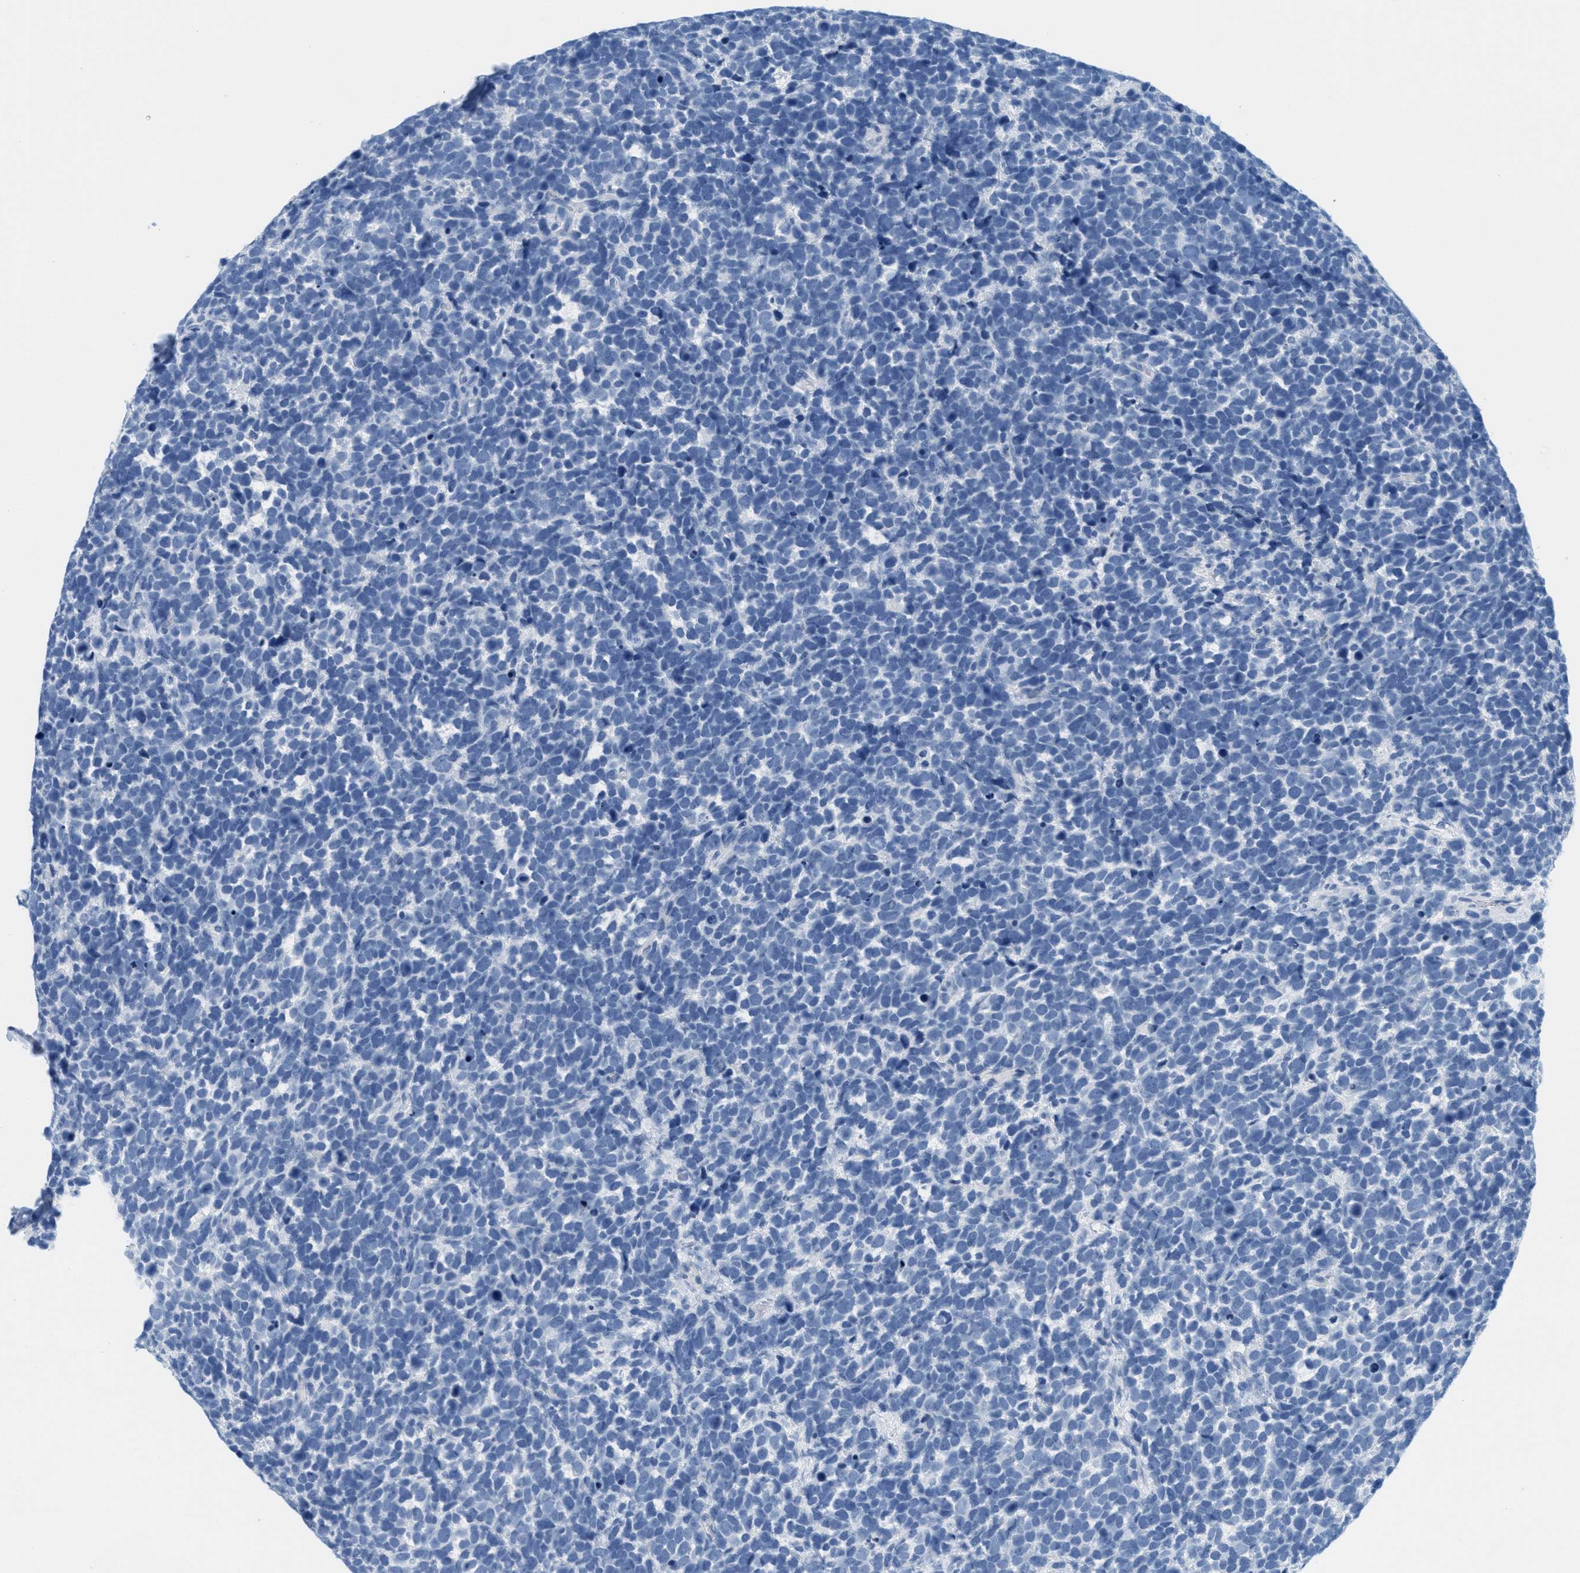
{"staining": {"intensity": "negative", "quantity": "none", "location": "none"}, "tissue": "urothelial cancer", "cell_type": "Tumor cells", "image_type": "cancer", "snomed": [{"axis": "morphology", "description": "Urothelial carcinoma, High grade"}, {"axis": "topography", "description": "Urinary bladder"}], "caption": "Photomicrograph shows no protein expression in tumor cells of high-grade urothelial carcinoma tissue.", "gene": "GPM6A", "patient": {"sex": "female", "age": 82}}